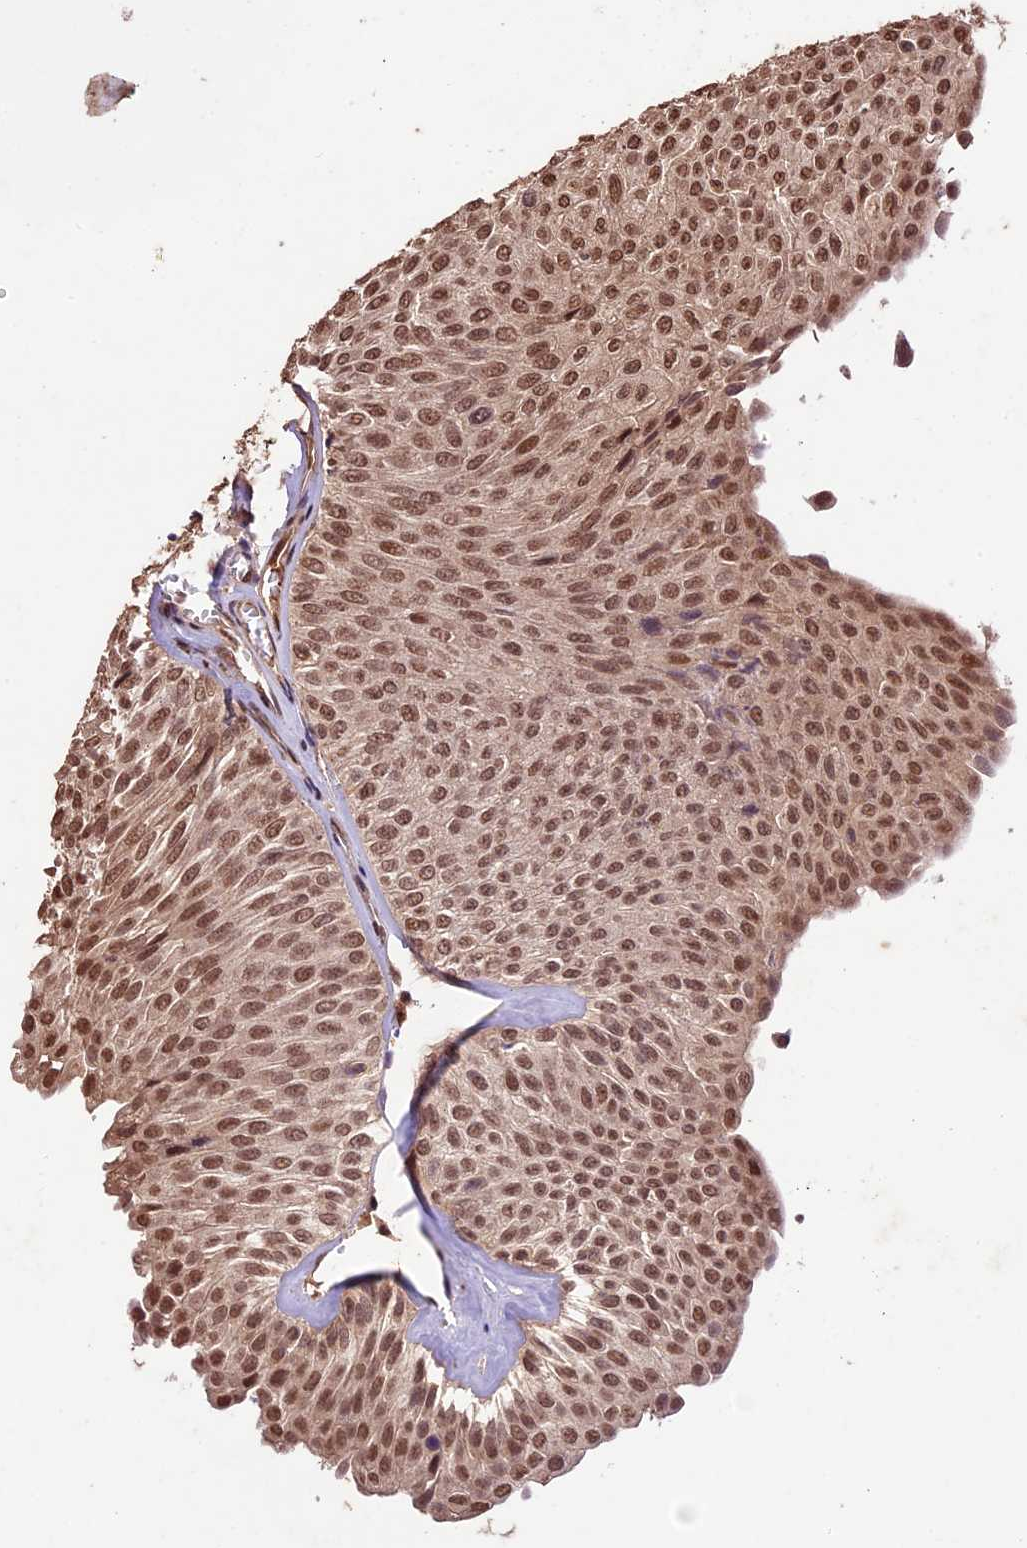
{"staining": {"intensity": "moderate", "quantity": ">75%", "location": "nuclear"}, "tissue": "urothelial cancer", "cell_type": "Tumor cells", "image_type": "cancer", "snomed": [{"axis": "morphology", "description": "Urothelial carcinoma, Low grade"}, {"axis": "topography", "description": "Urinary bladder"}], "caption": "Moderate nuclear positivity for a protein is identified in approximately >75% of tumor cells of low-grade urothelial carcinoma using immunohistochemistry.", "gene": "CDKN2AIP", "patient": {"sex": "male", "age": 78}}